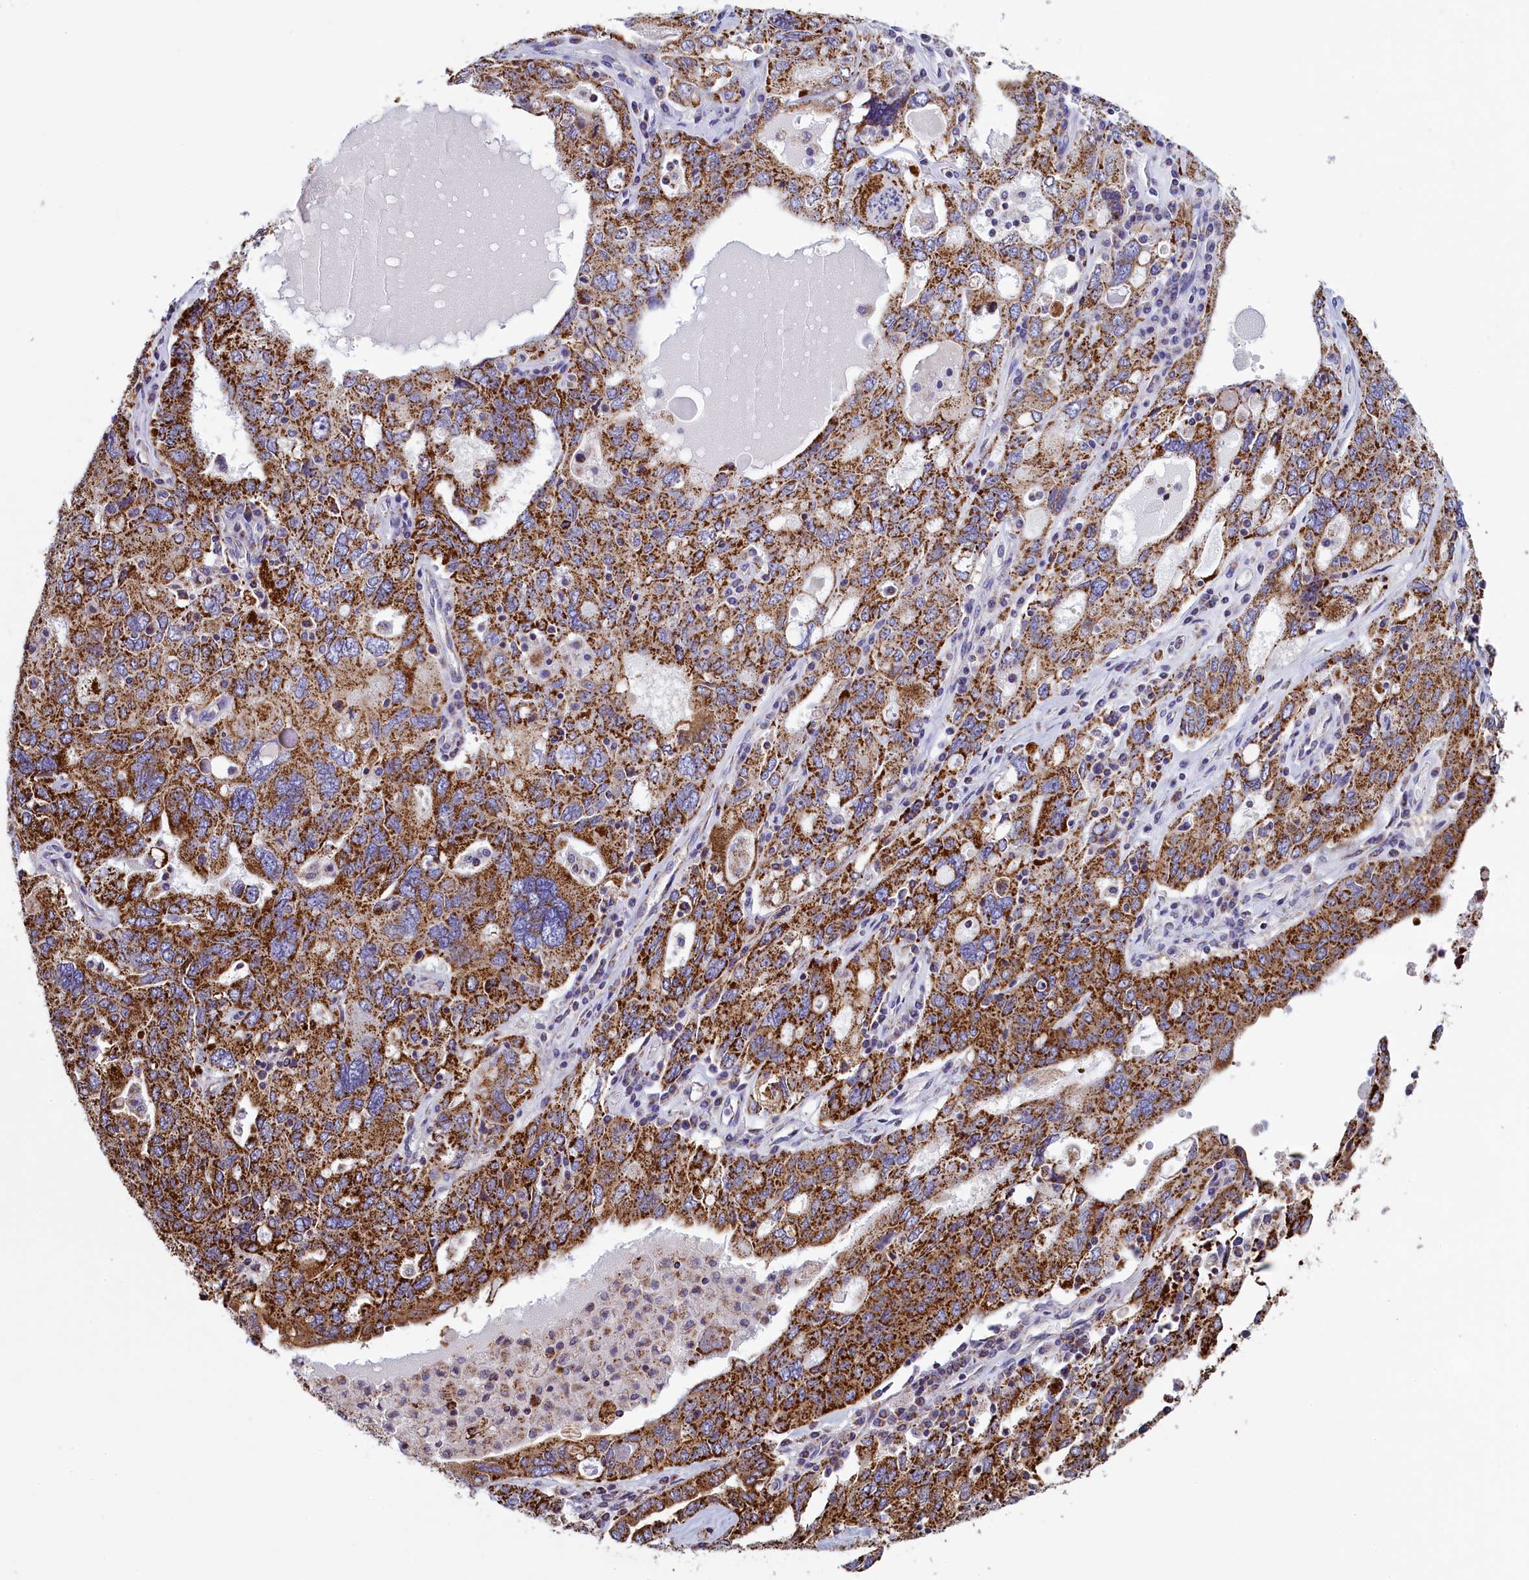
{"staining": {"intensity": "strong", "quantity": ">75%", "location": "cytoplasmic/membranous"}, "tissue": "ovarian cancer", "cell_type": "Tumor cells", "image_type": "cancer", "snomed": [{"axis": "morphology", "description": "Carcinoma, endometroid"}, {"axis": "topography", "description": "Ovary"}], "caption": "Human ovarian cancer (endometroid carcinoma) stained with a brown dye displays strong cytoplasmic/membranous positive expression in approximately >75% of tumor cells.", "gene": "IFT122", "patient": {"sex": "female", "age": 62}}